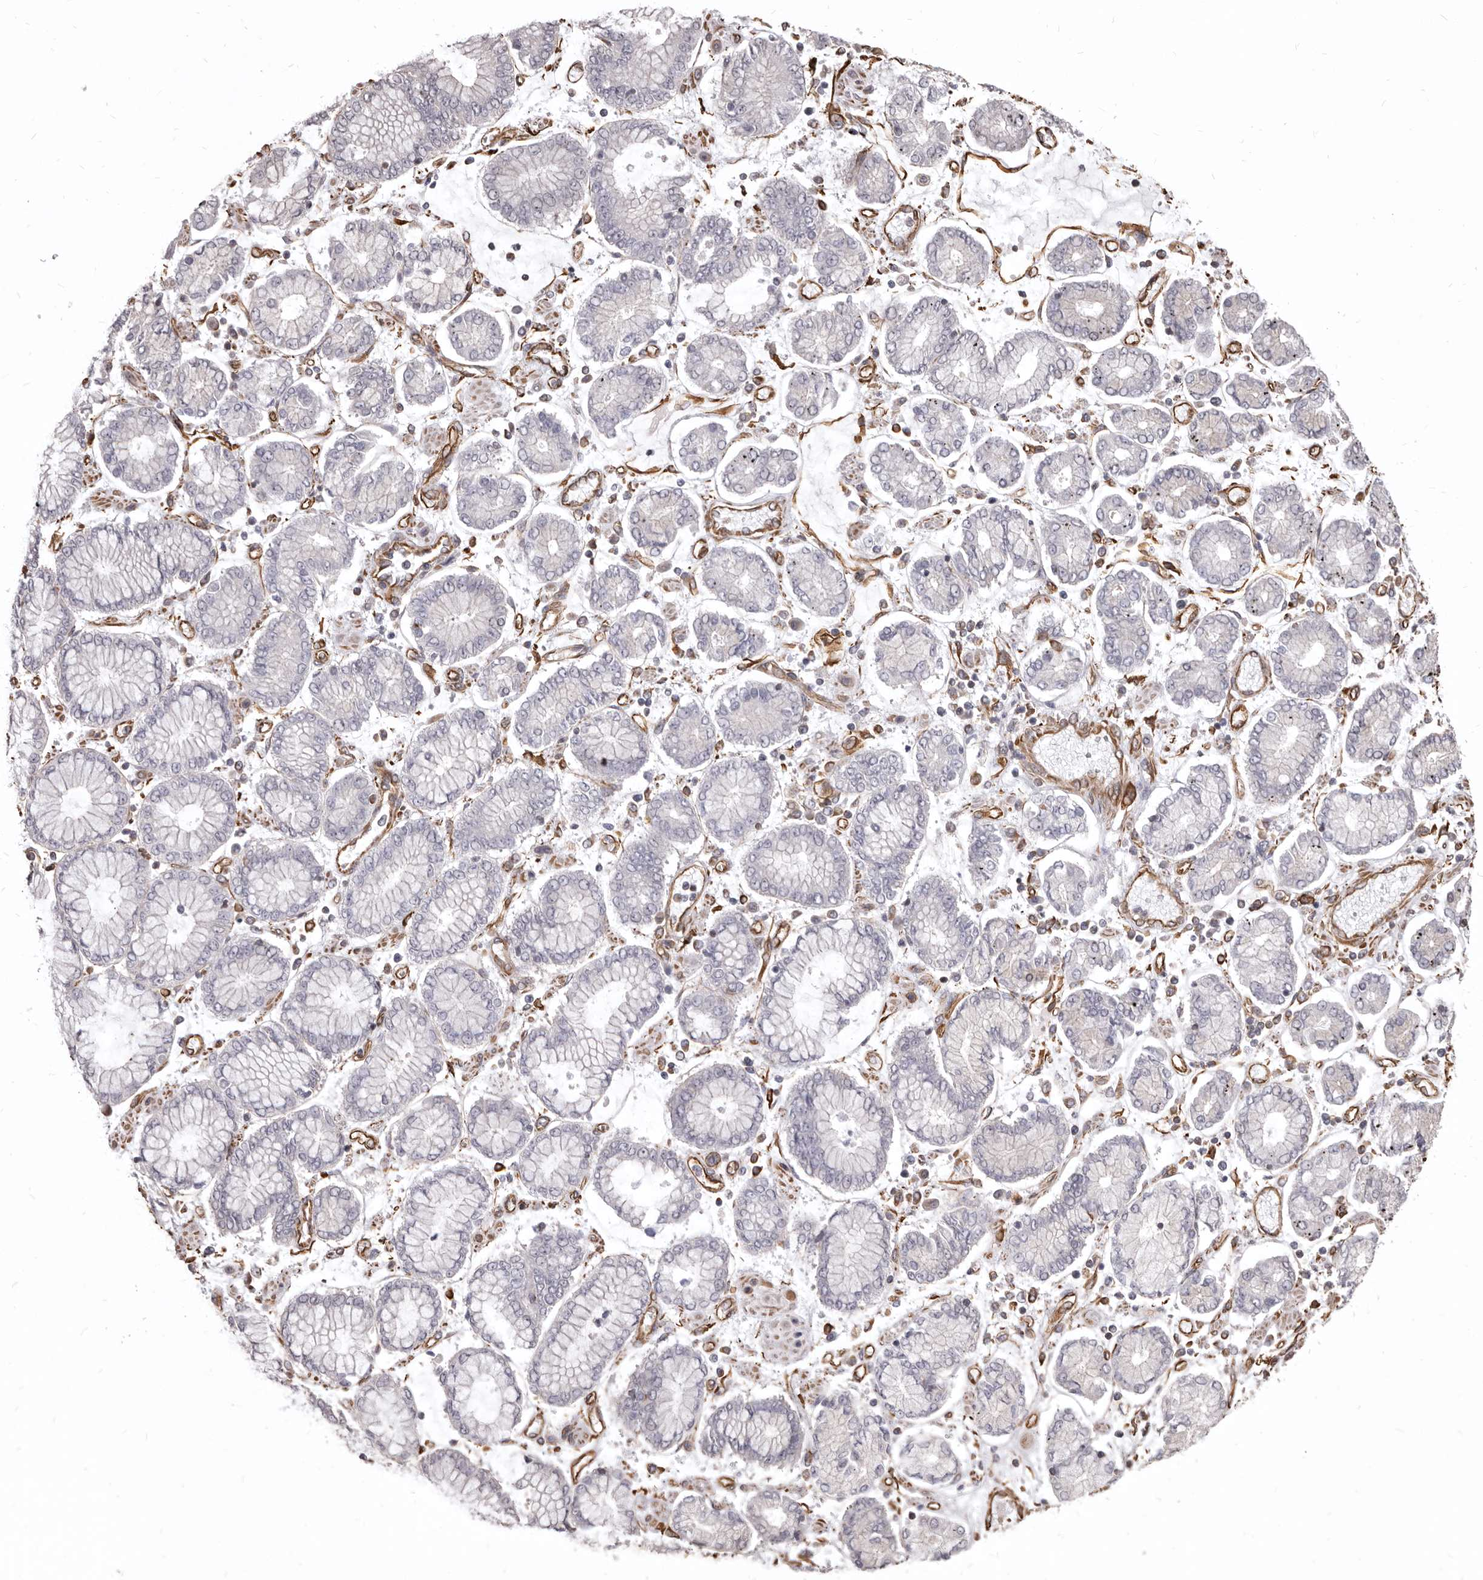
{"staining": {"intensity": "negative", "quantity": "none", "location": "none"}, "tissue": "stomach cancer", "cell_type": "Tumor cells", "image_type": "cancer", "snomed": [{"axis": "morphology", "description": "Adenocarcinoma, NOS"}, {"axis": "topography", "description": "Stomach"}], "caption": "Immunohistochemical staining of stomach adenocarcinoma reveals no significant expression in tumor cells.", "gene": "MTURN", "patient": {"sex": "male", "age": 76}}